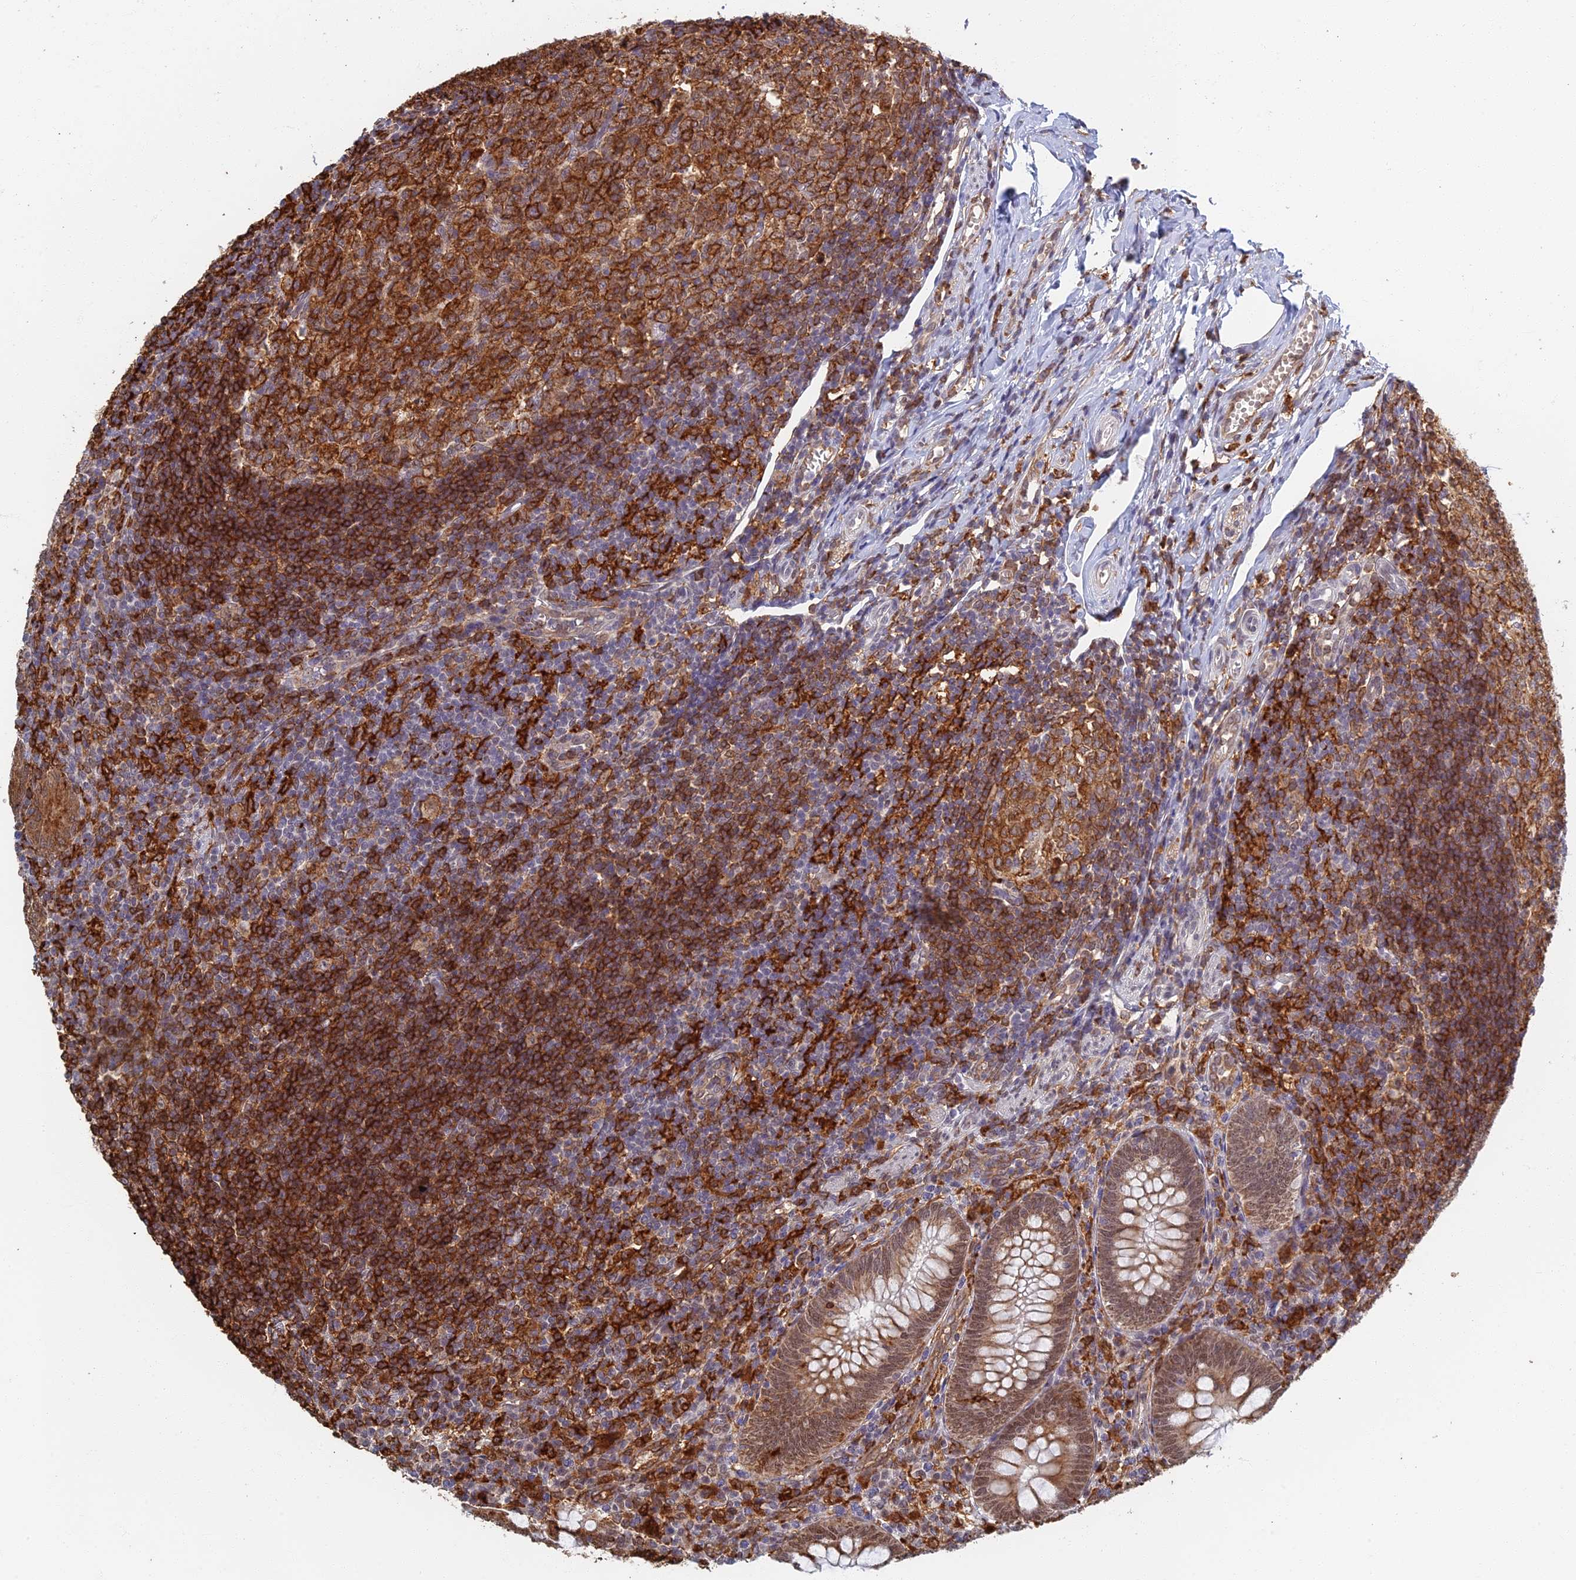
{"staining": {"intensity": "moderate", "quantity": ">75%", "location": "nuclear"}, "tissue": "appendix", "cell_type": "Glandular cells", "image_type": "normal", "snomed": [{"axis": "morphology", "description": "Normal tissue, NOS"}, {"axis": "topography", "description": "Appendix"}], "caption": "Protein expression analysis of unremarkable appendix shows moderate nuclear positivity in about >75% of glandular cells. (DAB IHC, brown staining for protein, blue staining for nuclei).", "gene": "GPATCH1", "patient": {"sex": "male", "age": 14}}